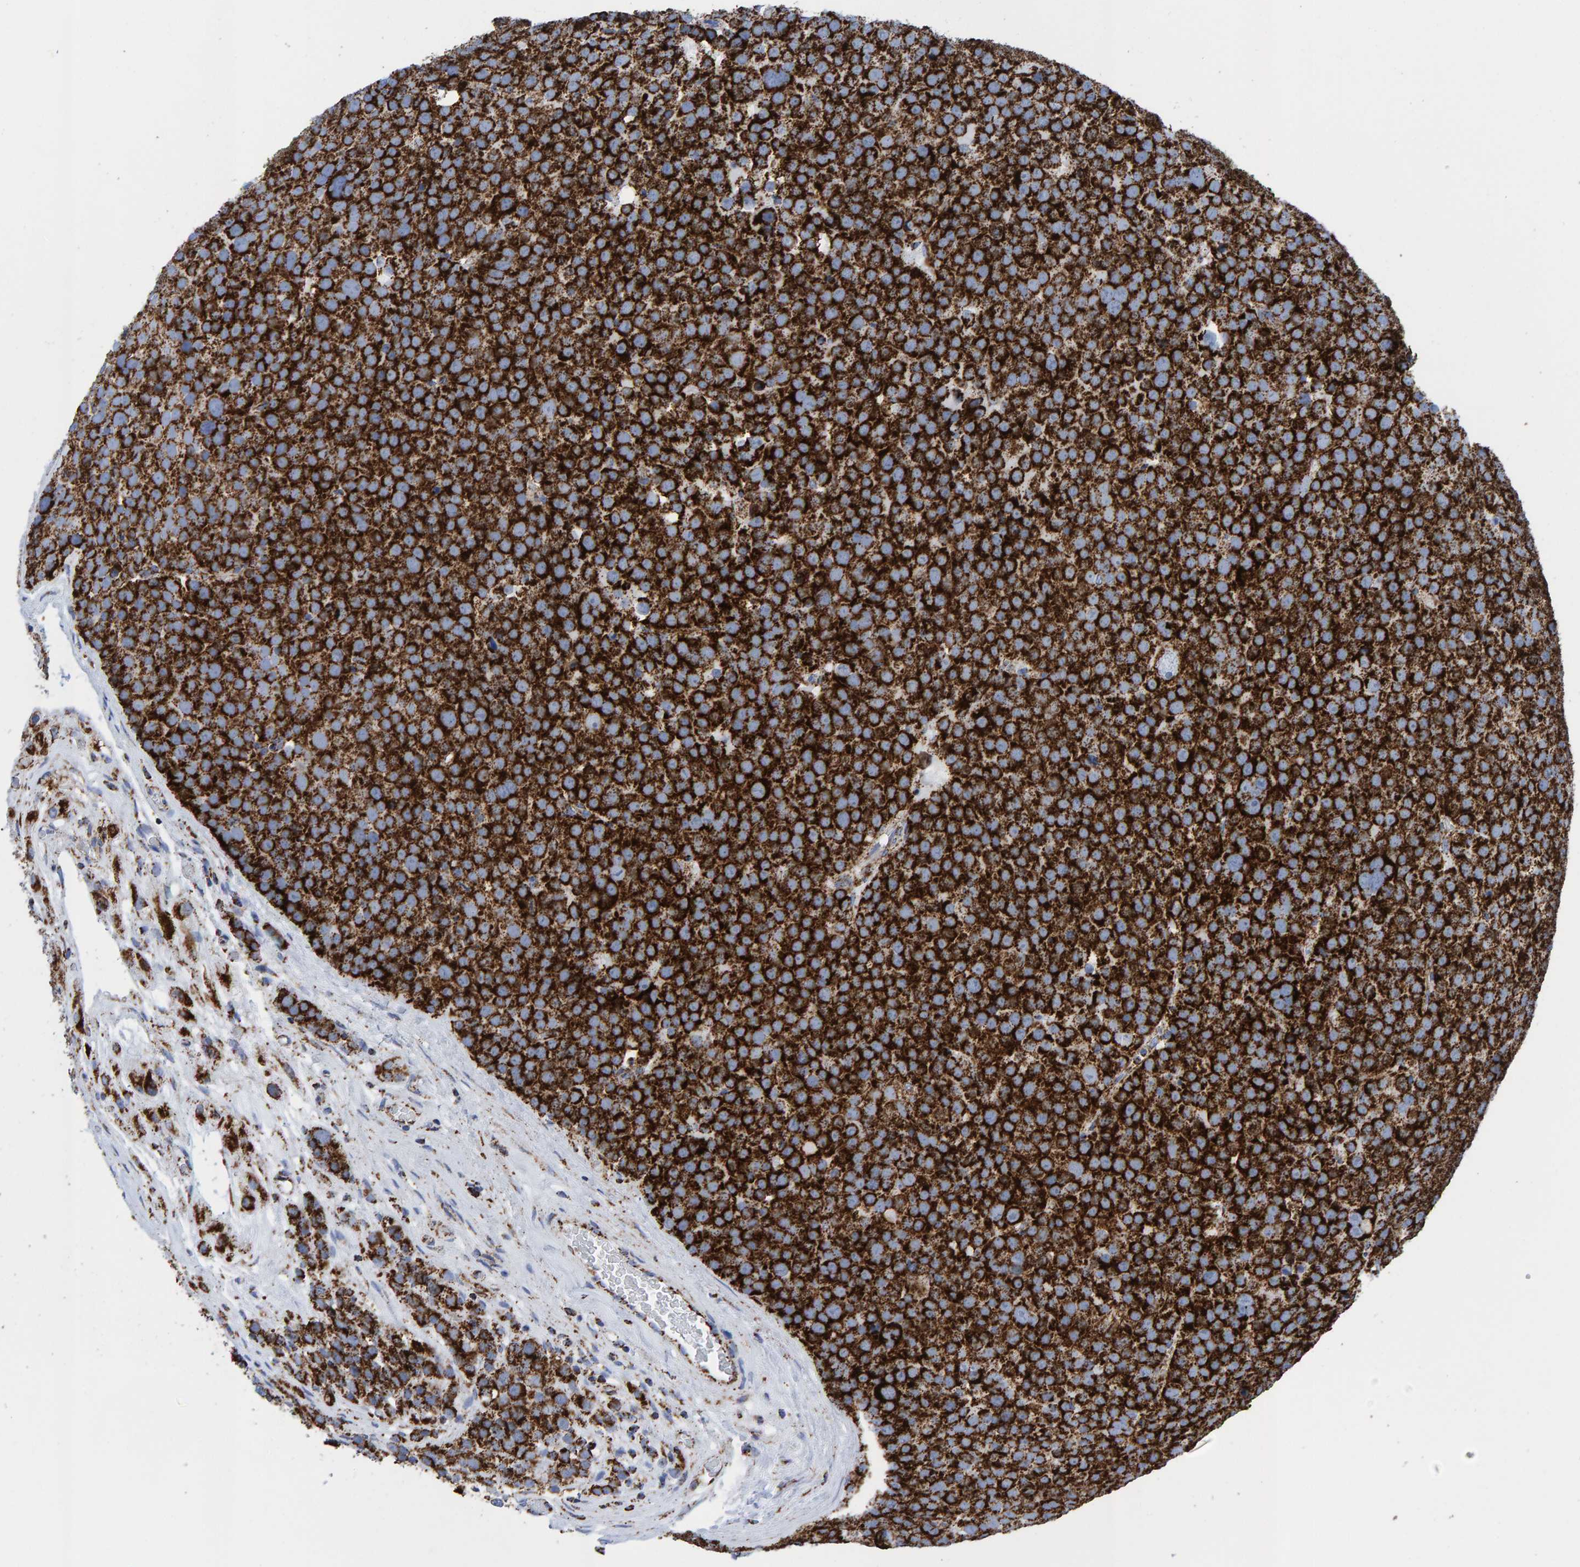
{"staining": {"intensity": "strong", "quantity": ">75%", "location": "cytoplasmic/membranous"}, "tissue": "testis cancer", "cell_type": "Tumor cells", "image_type": "cancer", "snomed": [{"axis": "morphology", "description": "Seminoma, NOS"}, {"axis": "topography", "description": "Testis"}], "caption": "There is high levels of strong cytoplasmic/membranous staining in tumor cells of testis cancer (seminoma), as demonstrated by immunohistochemical staining (brown color).", "gene": "ENSG00000262660", "patient": {"sex": "male", "age": 71}}